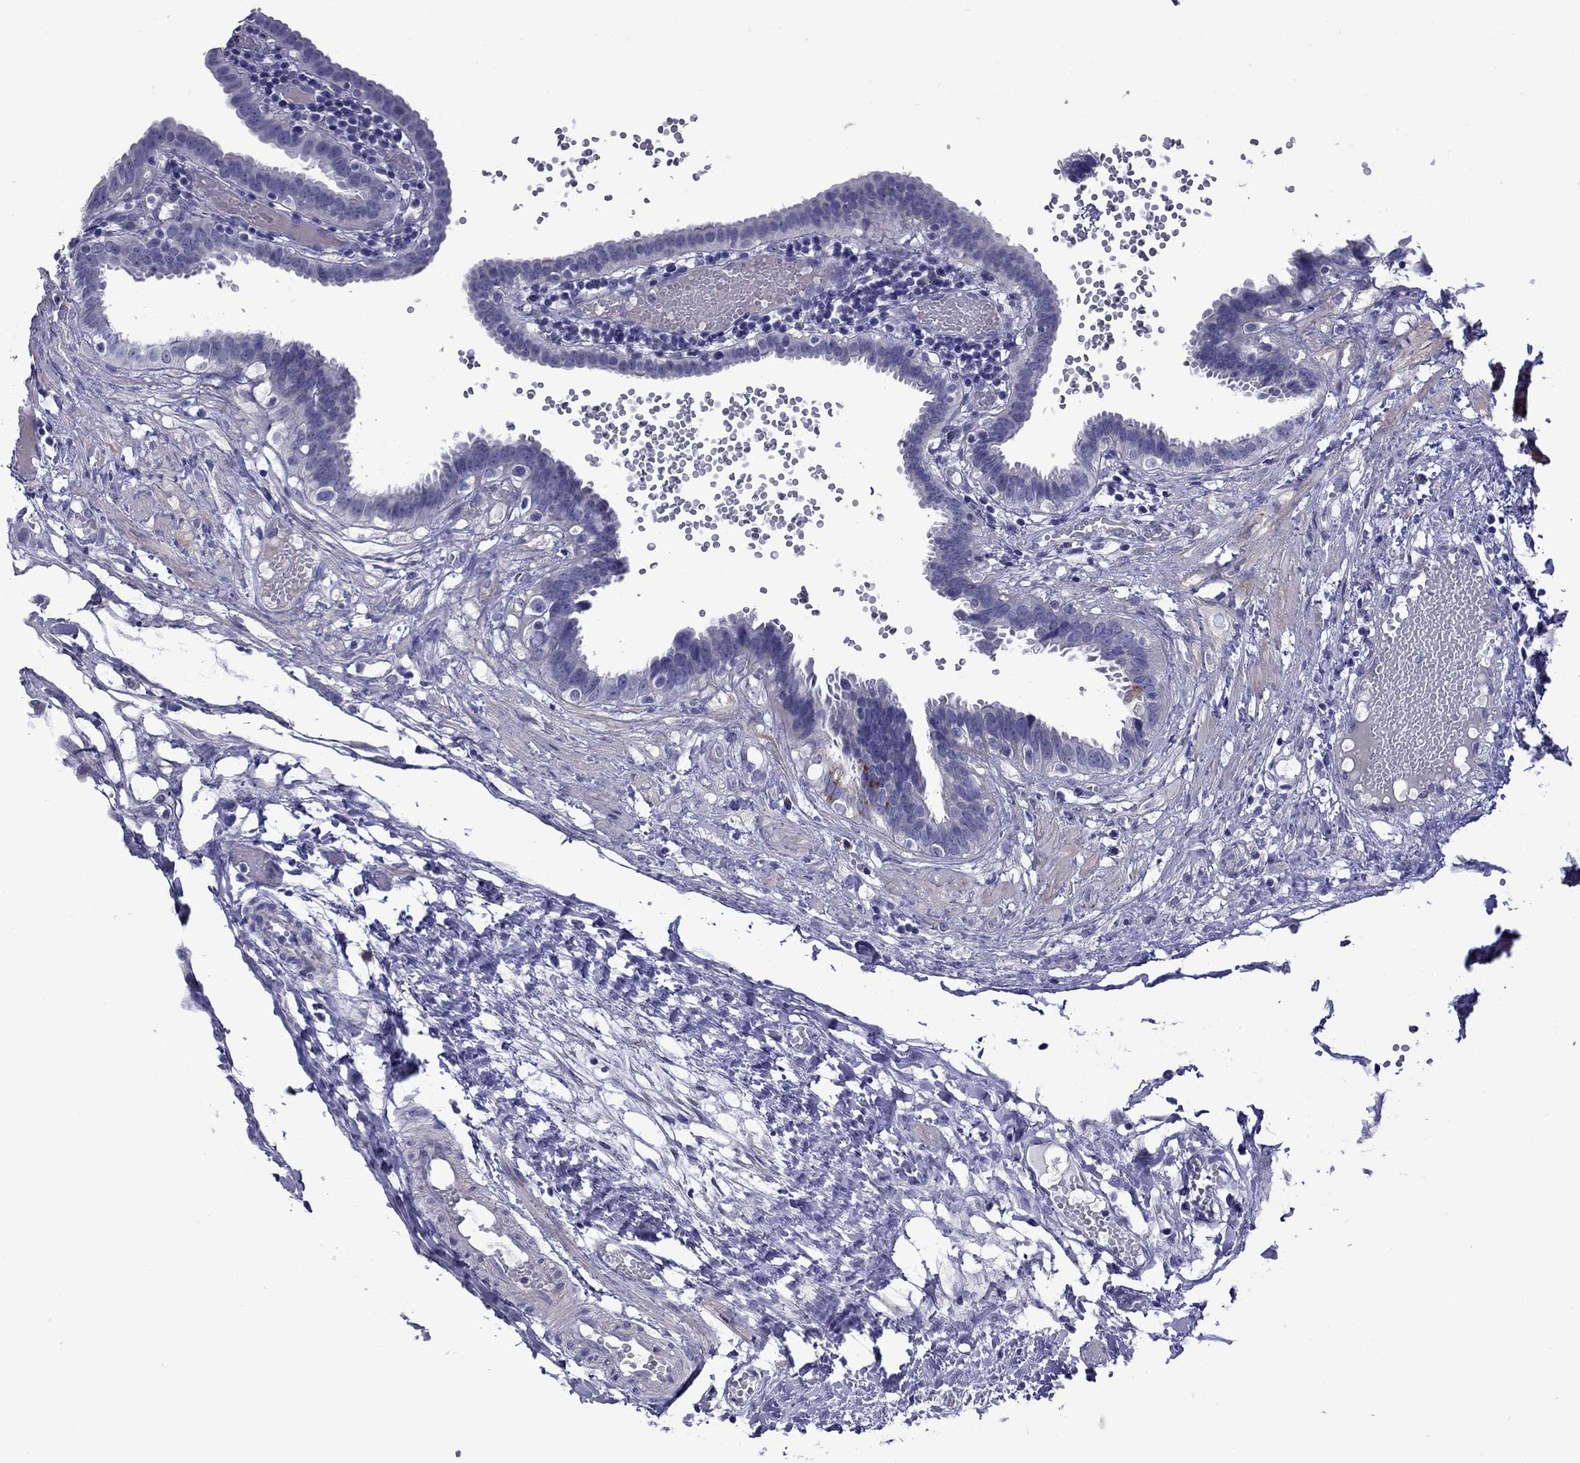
{"staining": {"intensity": "negative", "quantity": "none", "location": "none"}, "tissue": "fallopian tube", "cell_type": "Glandular cells", "image_type": "normal", "snomed": [{"axis": "morphology", "description": "Normal tissue, NOS"}, {"axis": "topography", "description": "Fallopian tube"}], "caption": "Glandular cells show no significant protein positivity in benign fallopian tube. (Brightfield microscopy of DAB (3,3'-diaminobenzidine) IHC at high magnification).", "gene": "STAR", "patient": {"sex": "female", "age": 37}}